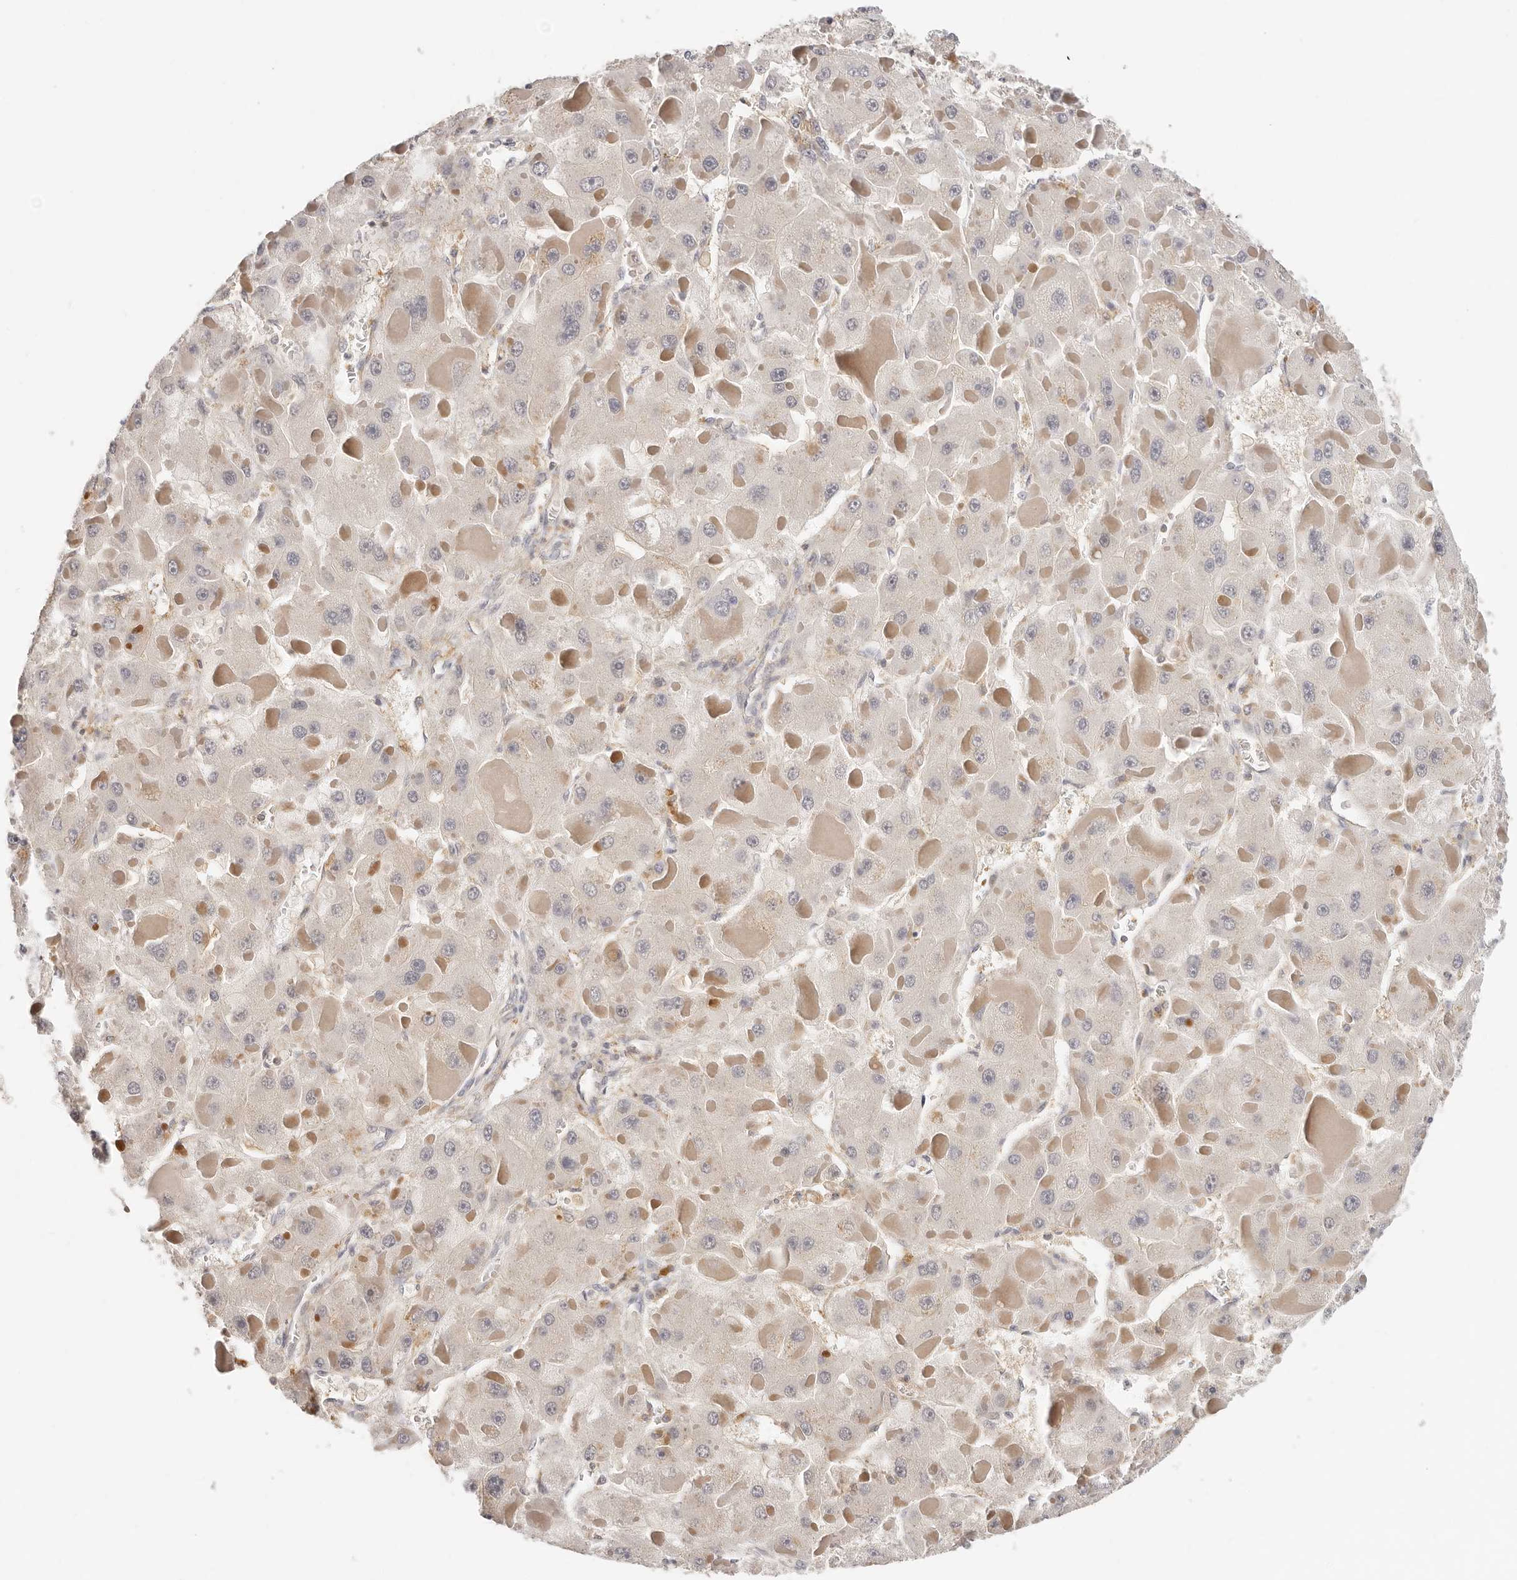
{"staining": {"intensity": "weak", "quantity": "25%-75%", "location": "cytoplasmic/membranous"}, "tissue": "liver cancer", "cell_type": "Tumor cells", "image_type": "cancer", "snomed": [{"axis": "morphology", "description": "Carcinoma, Hepatocellular, NOS"}, {"axis": "topography", "description": "Liver"}], "caption": "Immunohistochemical staining of liver hepatocellular carcinoma displays low levels of weak cytoplasmic/membranous staining in approximately 25%-75% of tumor cells.", "gene": "DTNBP1", "patient": {"sex": "female", "age": 73}}